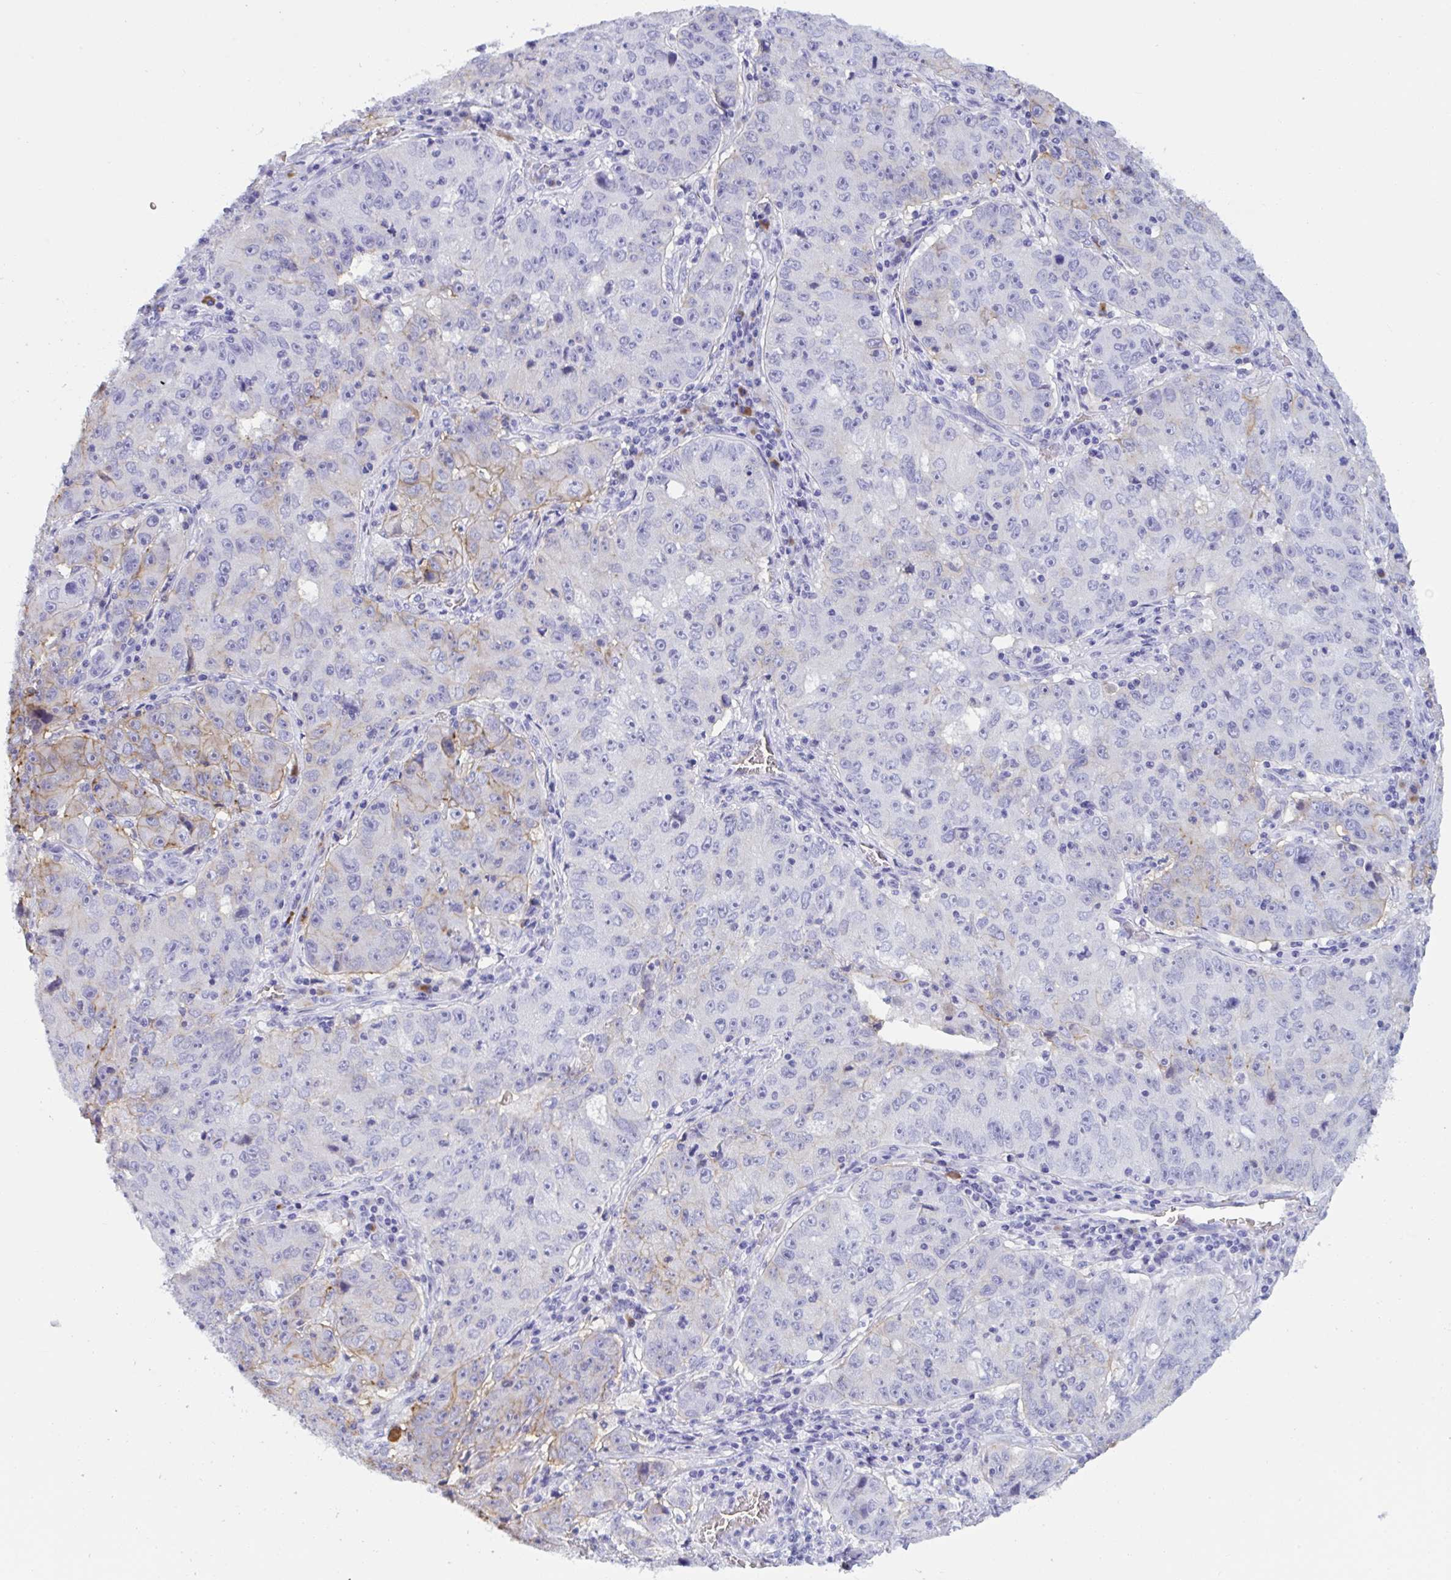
{"staining": {"intensity": "negative", "quantity": "none", "location": "none"}, "tissue": "lung cancer", "cell_type": "Tumor cells", "image_type": "cancer", "snomed": [{"axis": "morphology", "description": "Normal morphology"}, {"axis": "morphology", "description": "Adenocarcinoma, NOS"}, {"axis": "topography", "description": "Lymph node"}, {"axis": "topography", "description": "Lung"}], "caption": "A photomicrograph of human lung cancer (adenocarcinoma) is negative for staining in tumor cells.", "gene": "SLC2A1", "patient": {"sex": "female", "age": 57}}